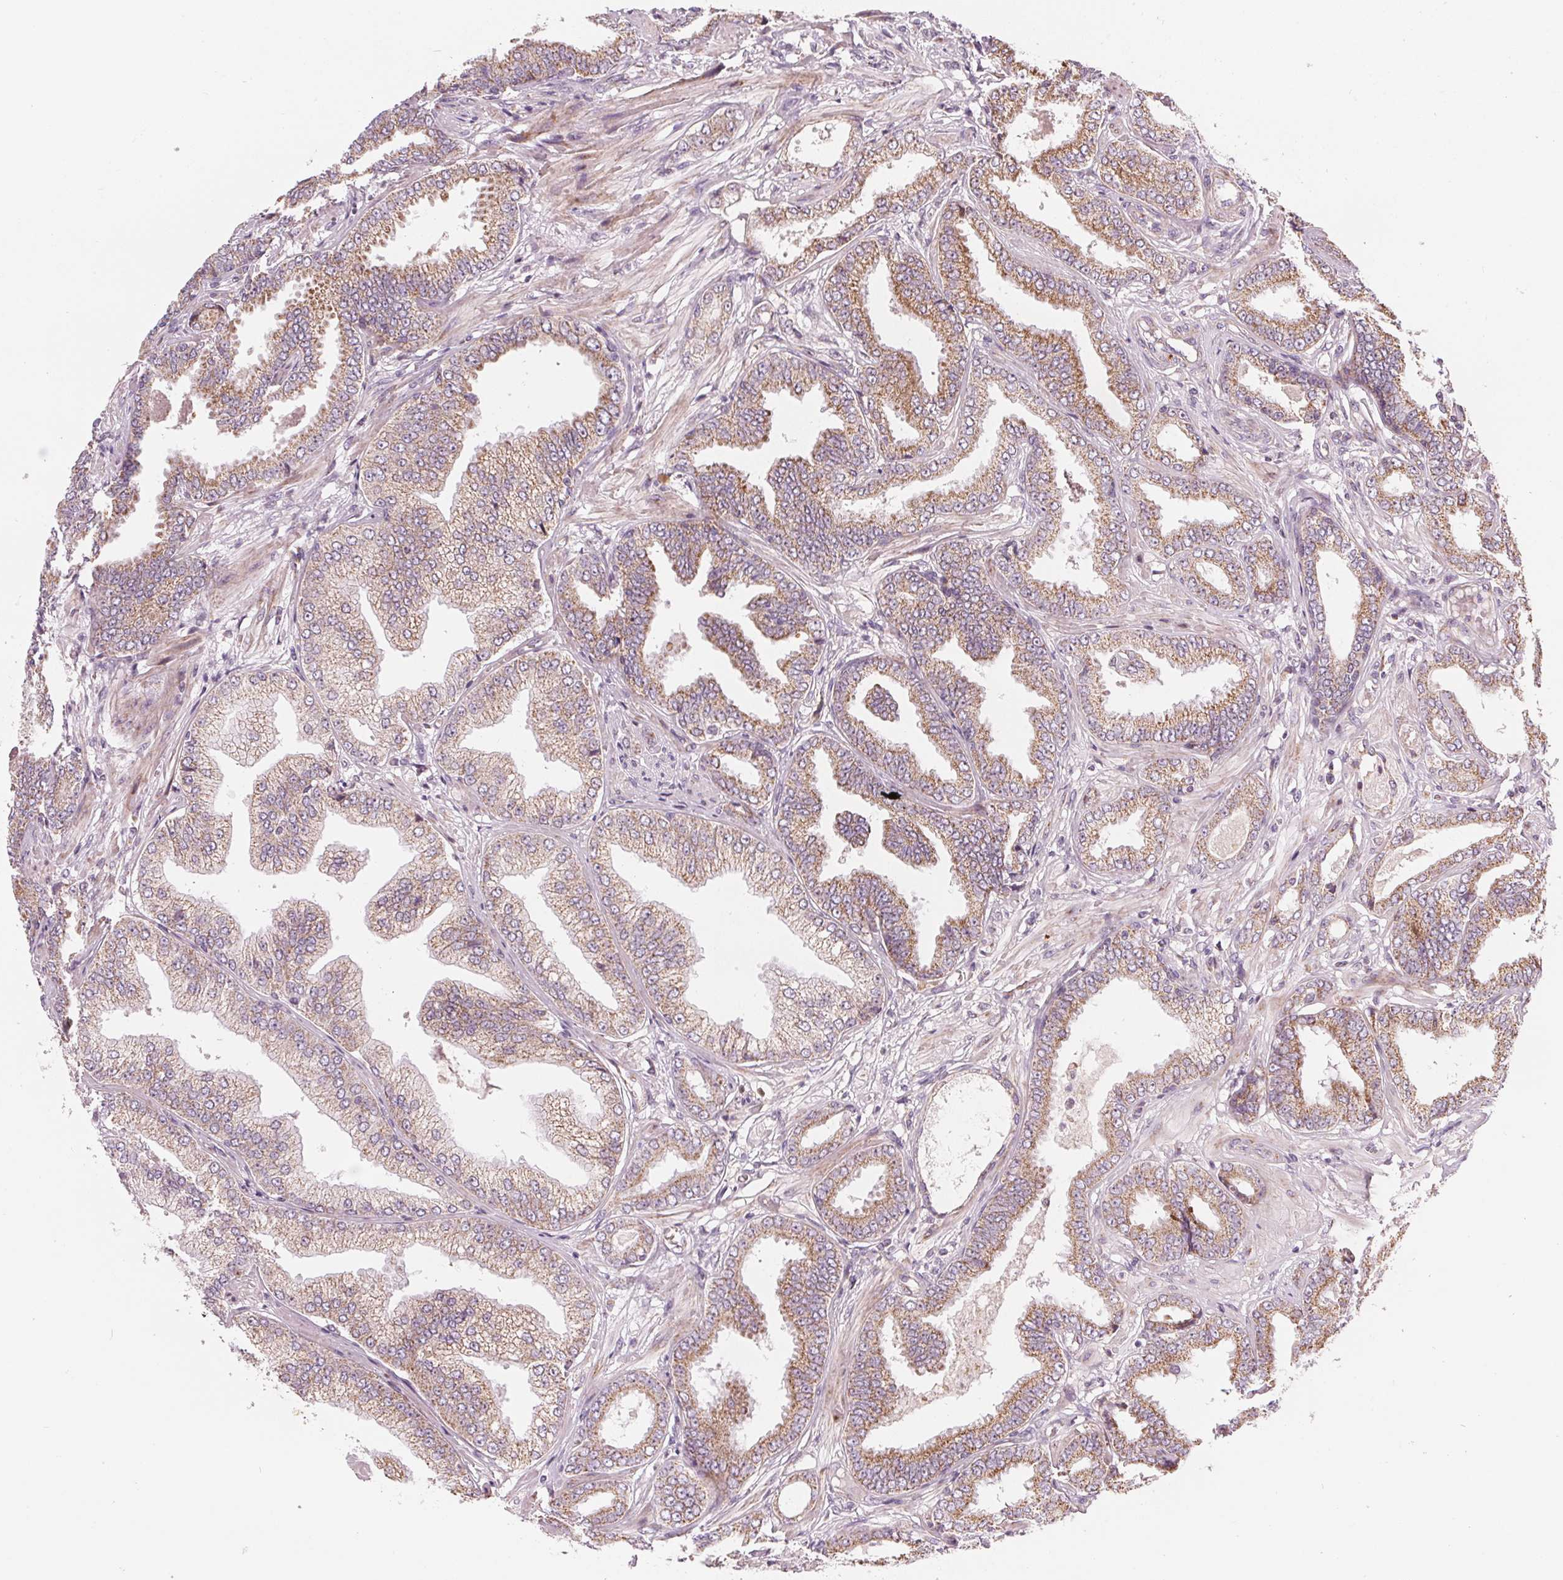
{"staining": {"intensity": "moderate", "quantity": "25%-75%", "location": "cytoplasmic/membranous"}, "tissue": "prostate cancer", "cell_type": "Tumor cells", "image_type": "cancer", "snomed": [{"axis": "morphology", "description": "Adenocarcinoma, Low grade"}, {"axis": "topography", "description": "Prostate"}], "caption": "Tumor cells reveal moderate cytoplasmic/membranous positivity in about 25%-75% of cells in prostate cancer (low-grade adenocarcinoma).", "gene": "COQ7", "patient": {"sex": "male", "age": 55}}